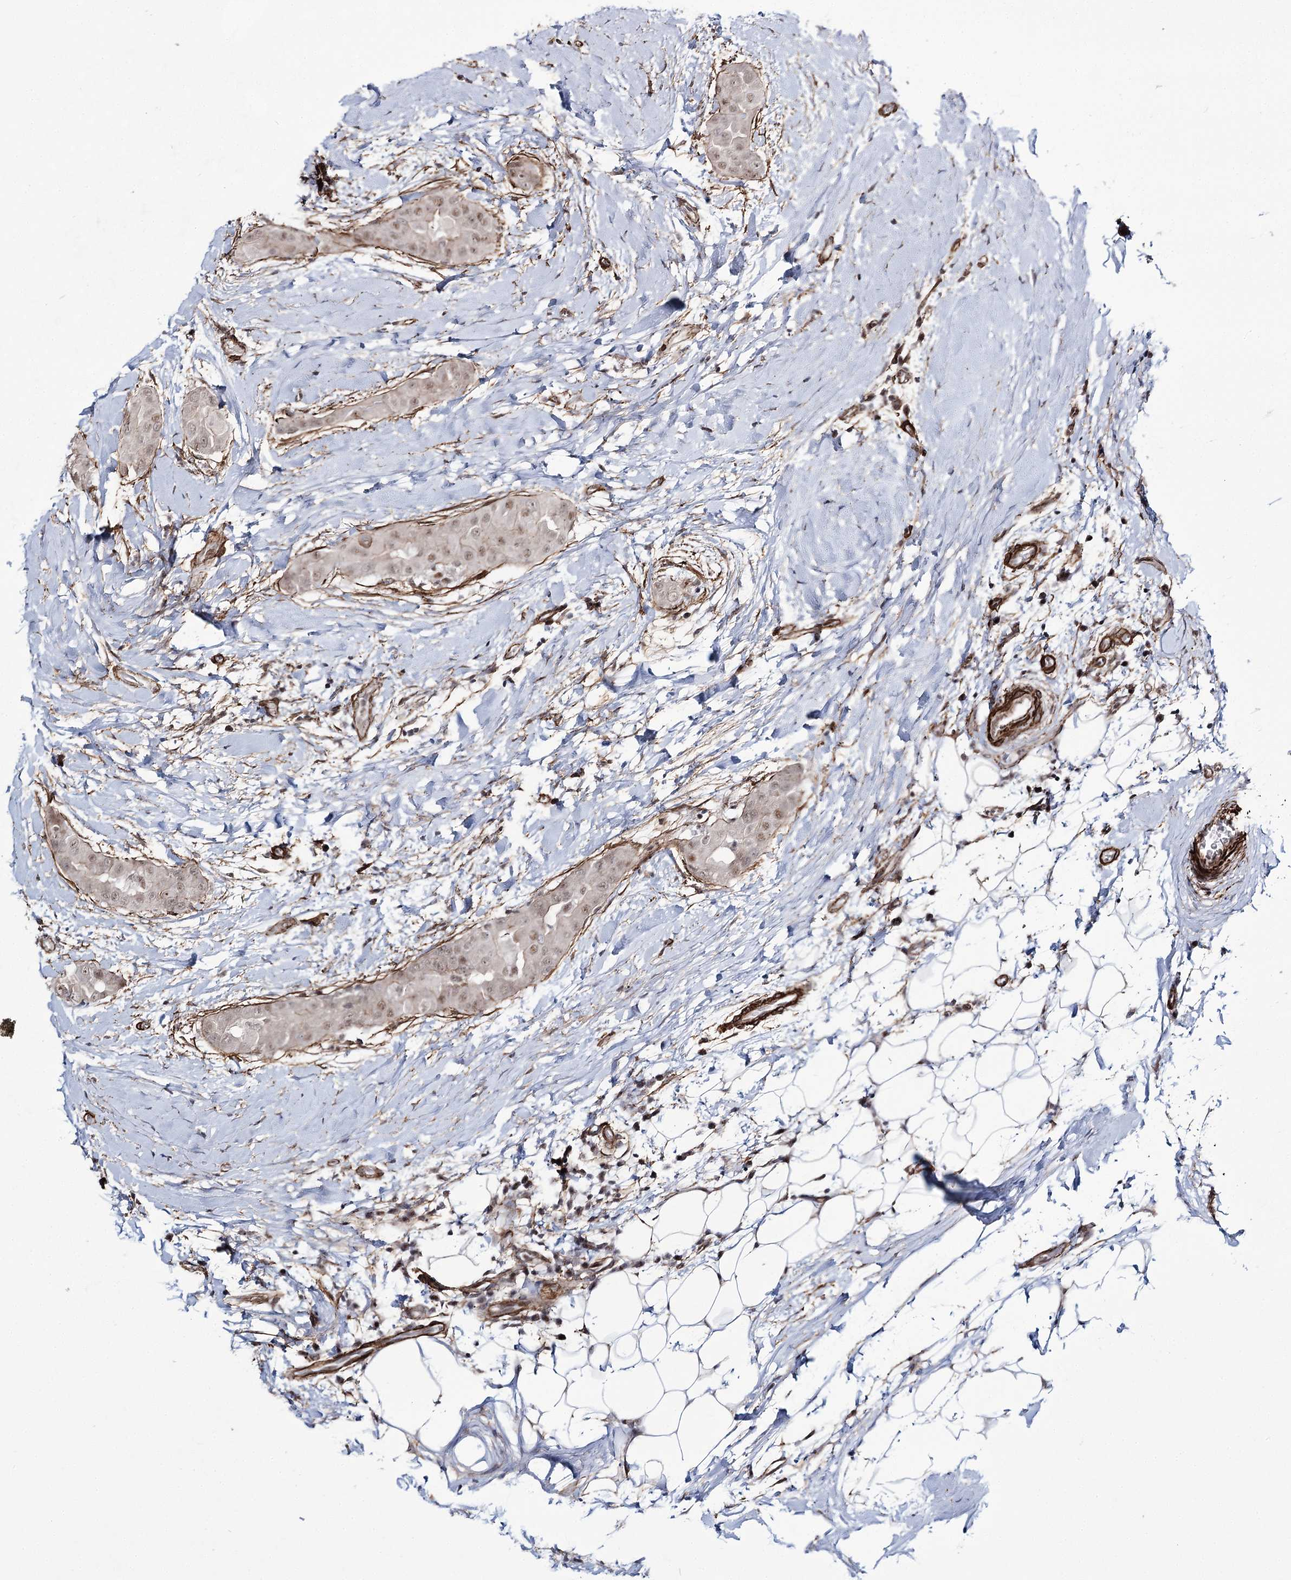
{"staining": {"intensity": "moderate", "quantity": "<25%", "location": "nuclear"}, "tissue": "thyroid cancer", "cell_type": "Tumor cells", "image_type": "cancer", "snomed": [{"axis": "morphology", "description": "Papillary adenocarcinoma, NOS"}, {"axis": "topography", "description": "Thyroid gland"}], "caption": "The immunohistochemical stain labels moderate nuclear staining in tumor cells of thyroid papillary adenocarcinoma tissue. (Stains: DAB in brown, nuclei in blue, Microscopy: brightfield microscopy at high magnification).", "gene": "CWF19L1", "patient": {"sex": "male", "age": 33}}